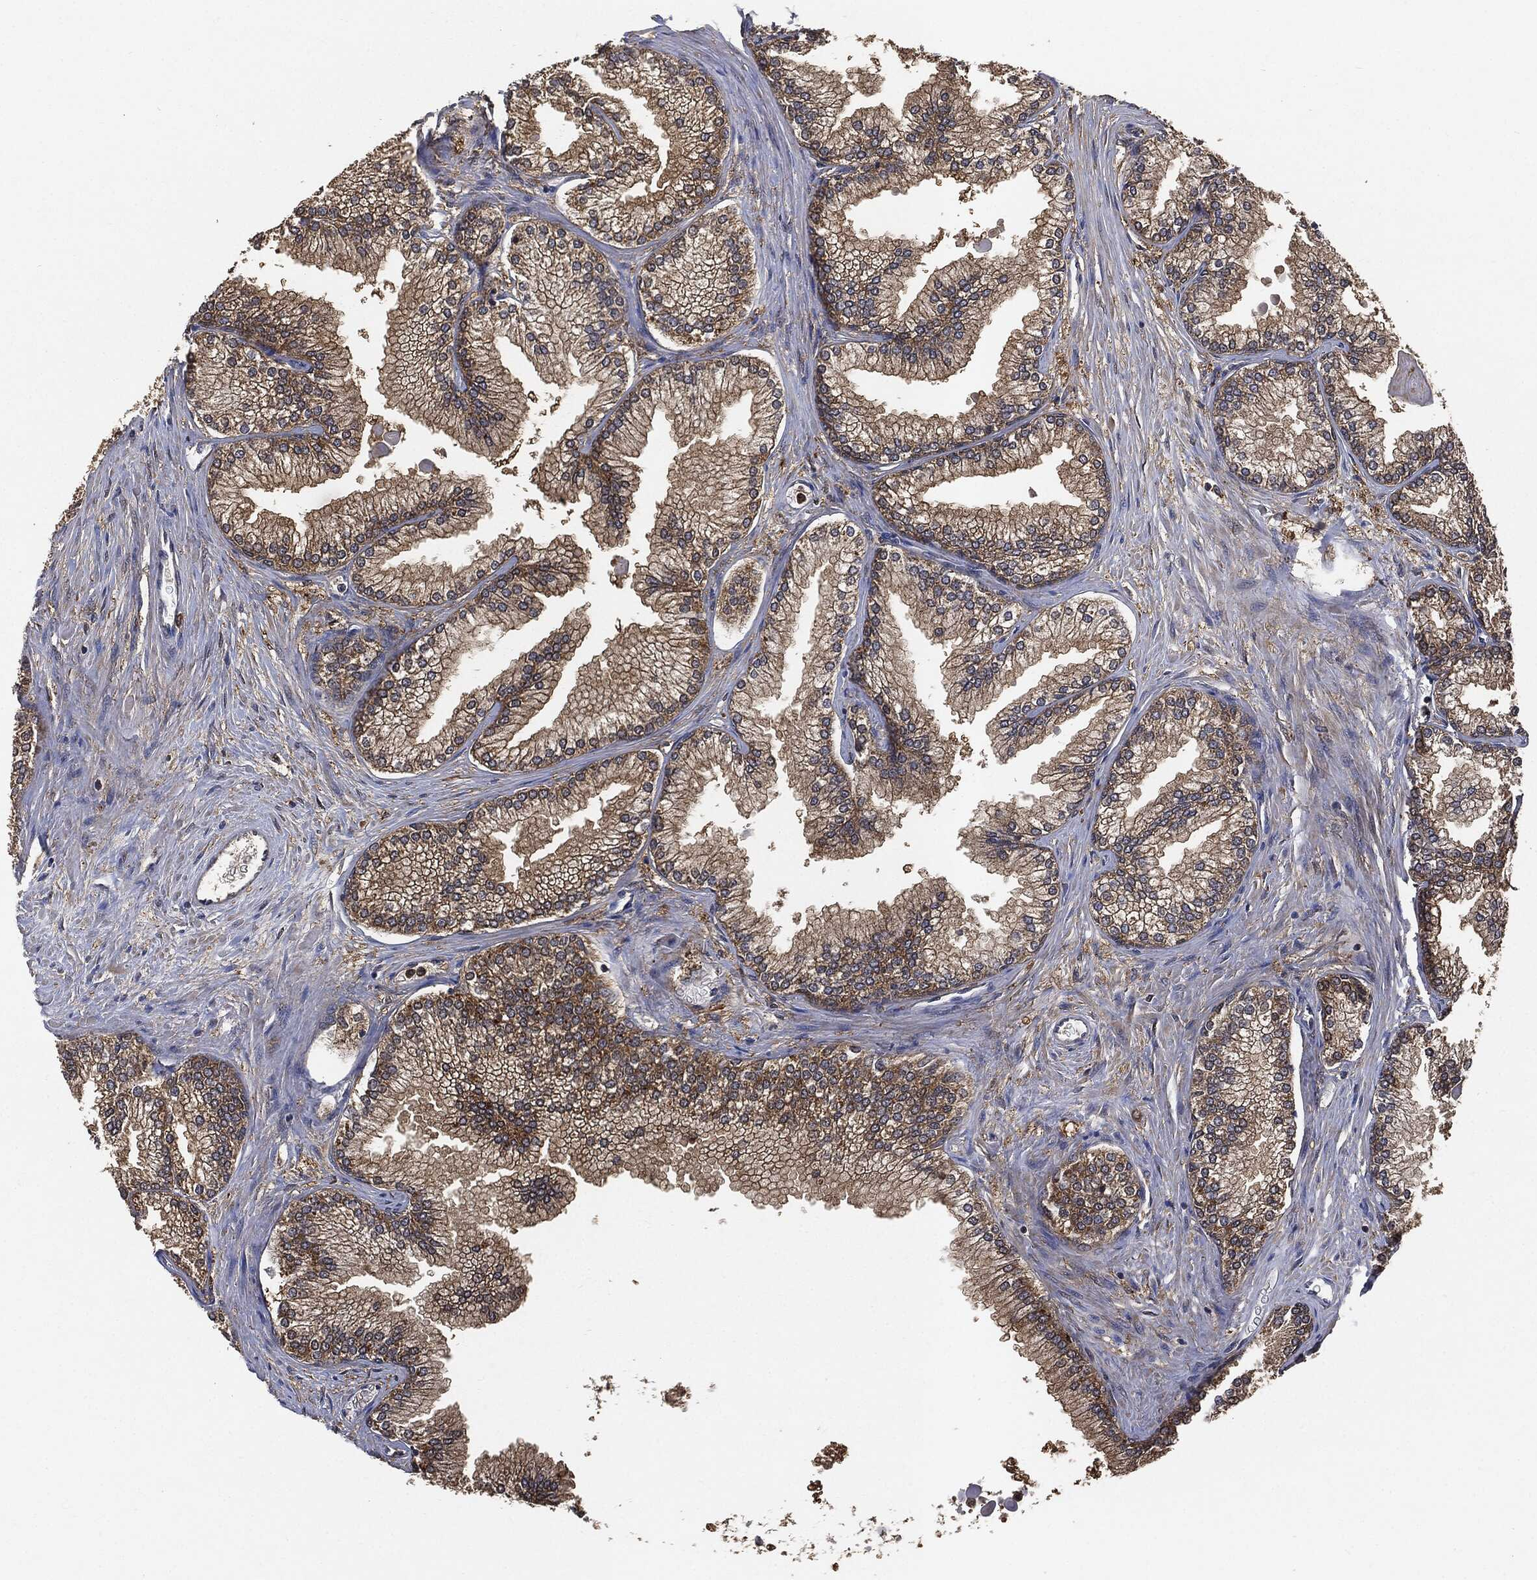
{"staining": {"intensity": "moderate", "quantity": ">75%", "location": "cytoplasmic/membranous"}, "tissue": "prostate", "cell_type": "Glandular cells", "image_type": "normal", "snomed": [{"axis": "morphology", "description": "Normal tissue, NOS"}, {"axis": "topography", "description": "Prostate"}], "caption": "Immunohistochemical staining of unremarkable prostate shows medium levels of moderate cytoplasmic/membranous staining in about >75% of glandular cells. (Stains: DAB (3,3'-diaminobenzidine) in brown, nuclei in blue, Microscopy: brightfield microscopy at high magnification).", "gene": "BRAF", "patient": {"sex": "male", "age": 72}}